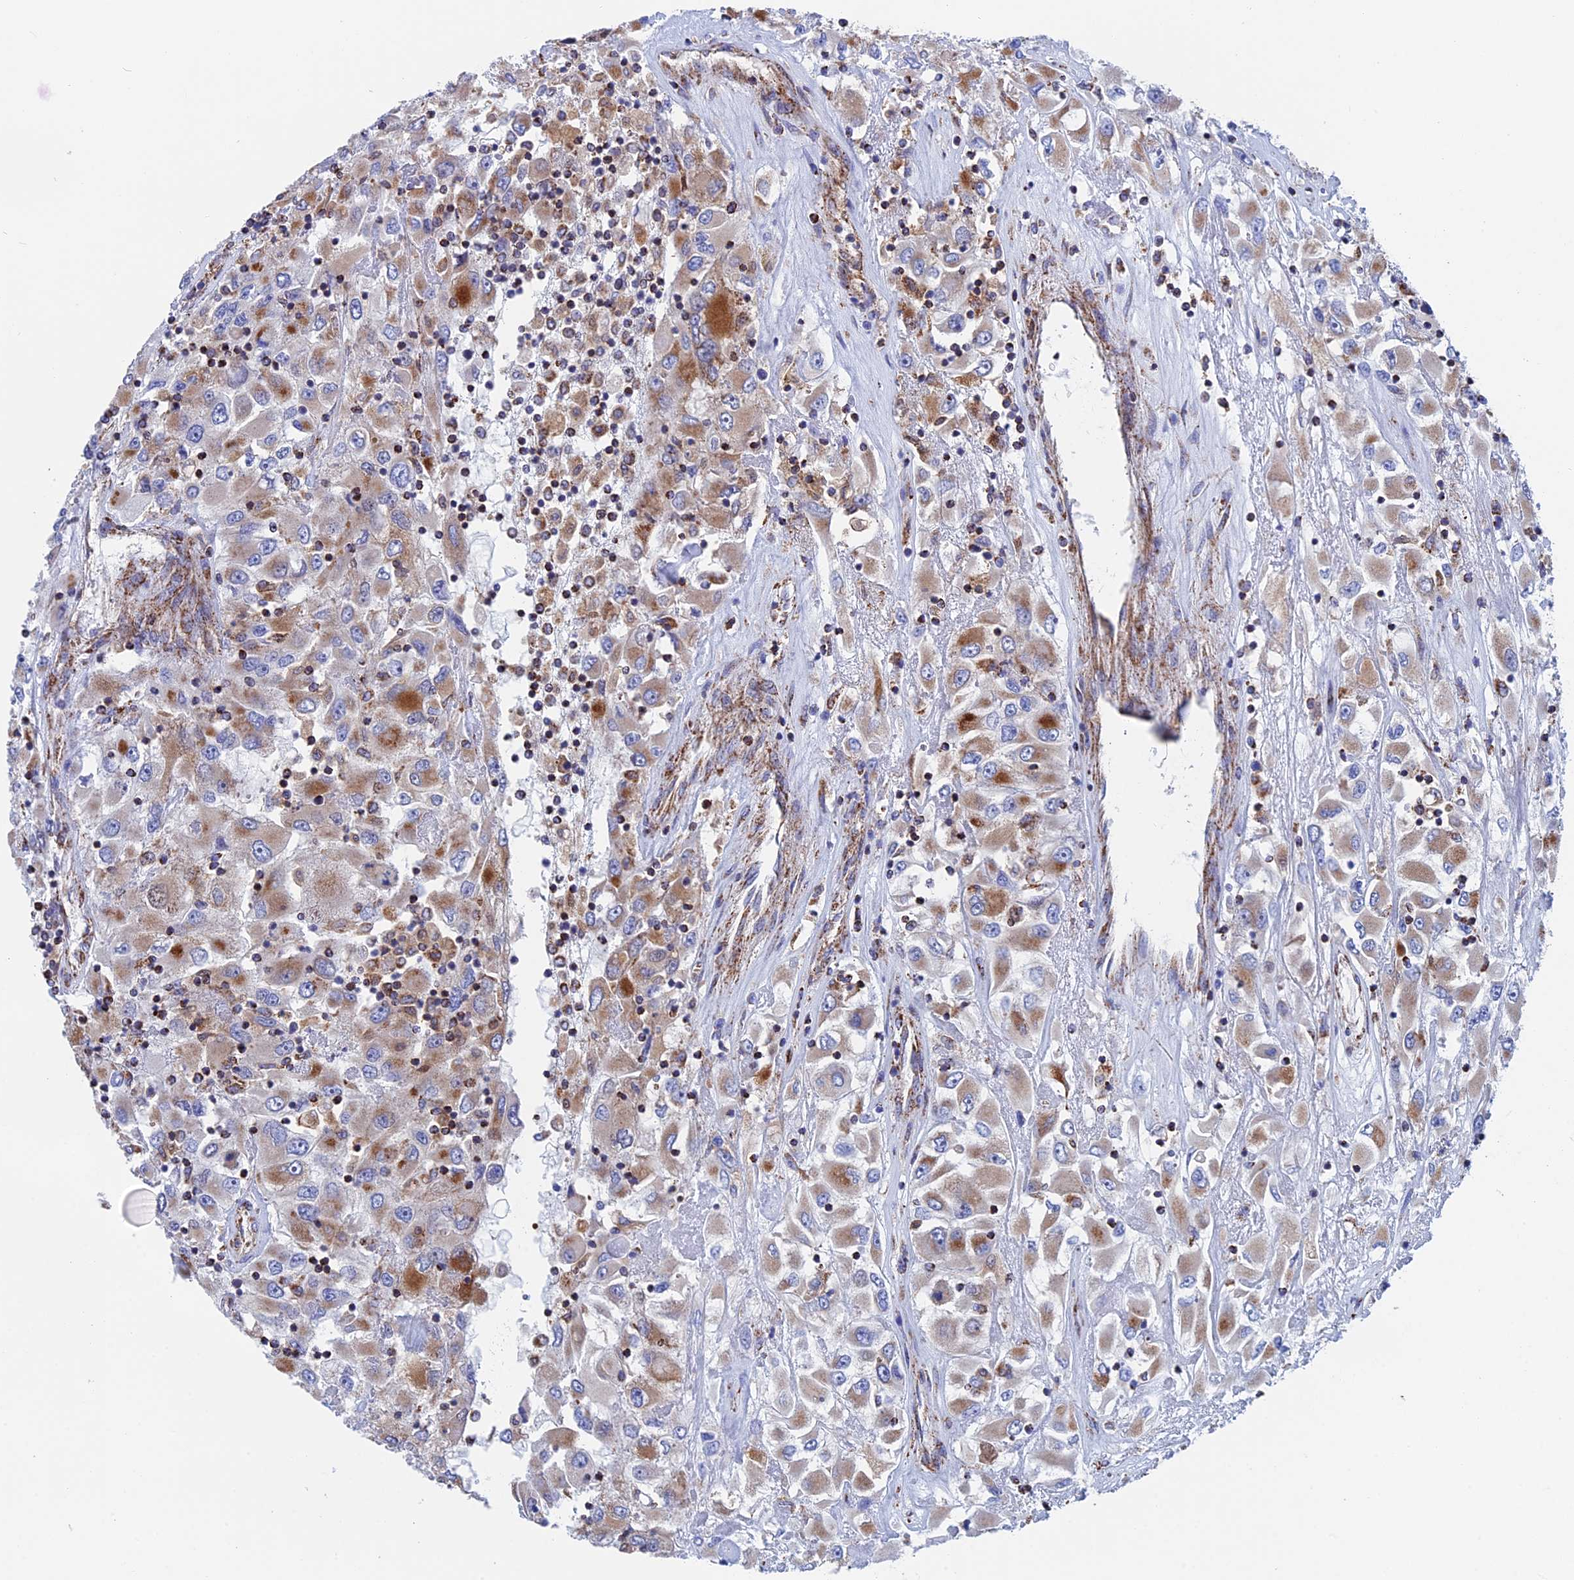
{"staining": {"intensity": "moderate", "quantity": "25%-75%", "location": "cytoplasmic/membranous"}, "tissue": "renal cancer", "cell_type": "Tumor cells", "image_type": "cancer", "snomed": [{"axis": "morphology", "description": "Adenocarcinoma, NOS"}, {"axis": "topography", "description": "Kidney"}], "caption": "An immunohistochemistry (IHC) image of tumor tissue is shown. Protein staining in brown shows moderate cytoplasmic/membranous positivity in renal cancer (adenocarcinoma) within tumor cells. Nuclei are stained in blue.", "gene": "WDR83", "patient": {"sex": "female", "age": 52}}